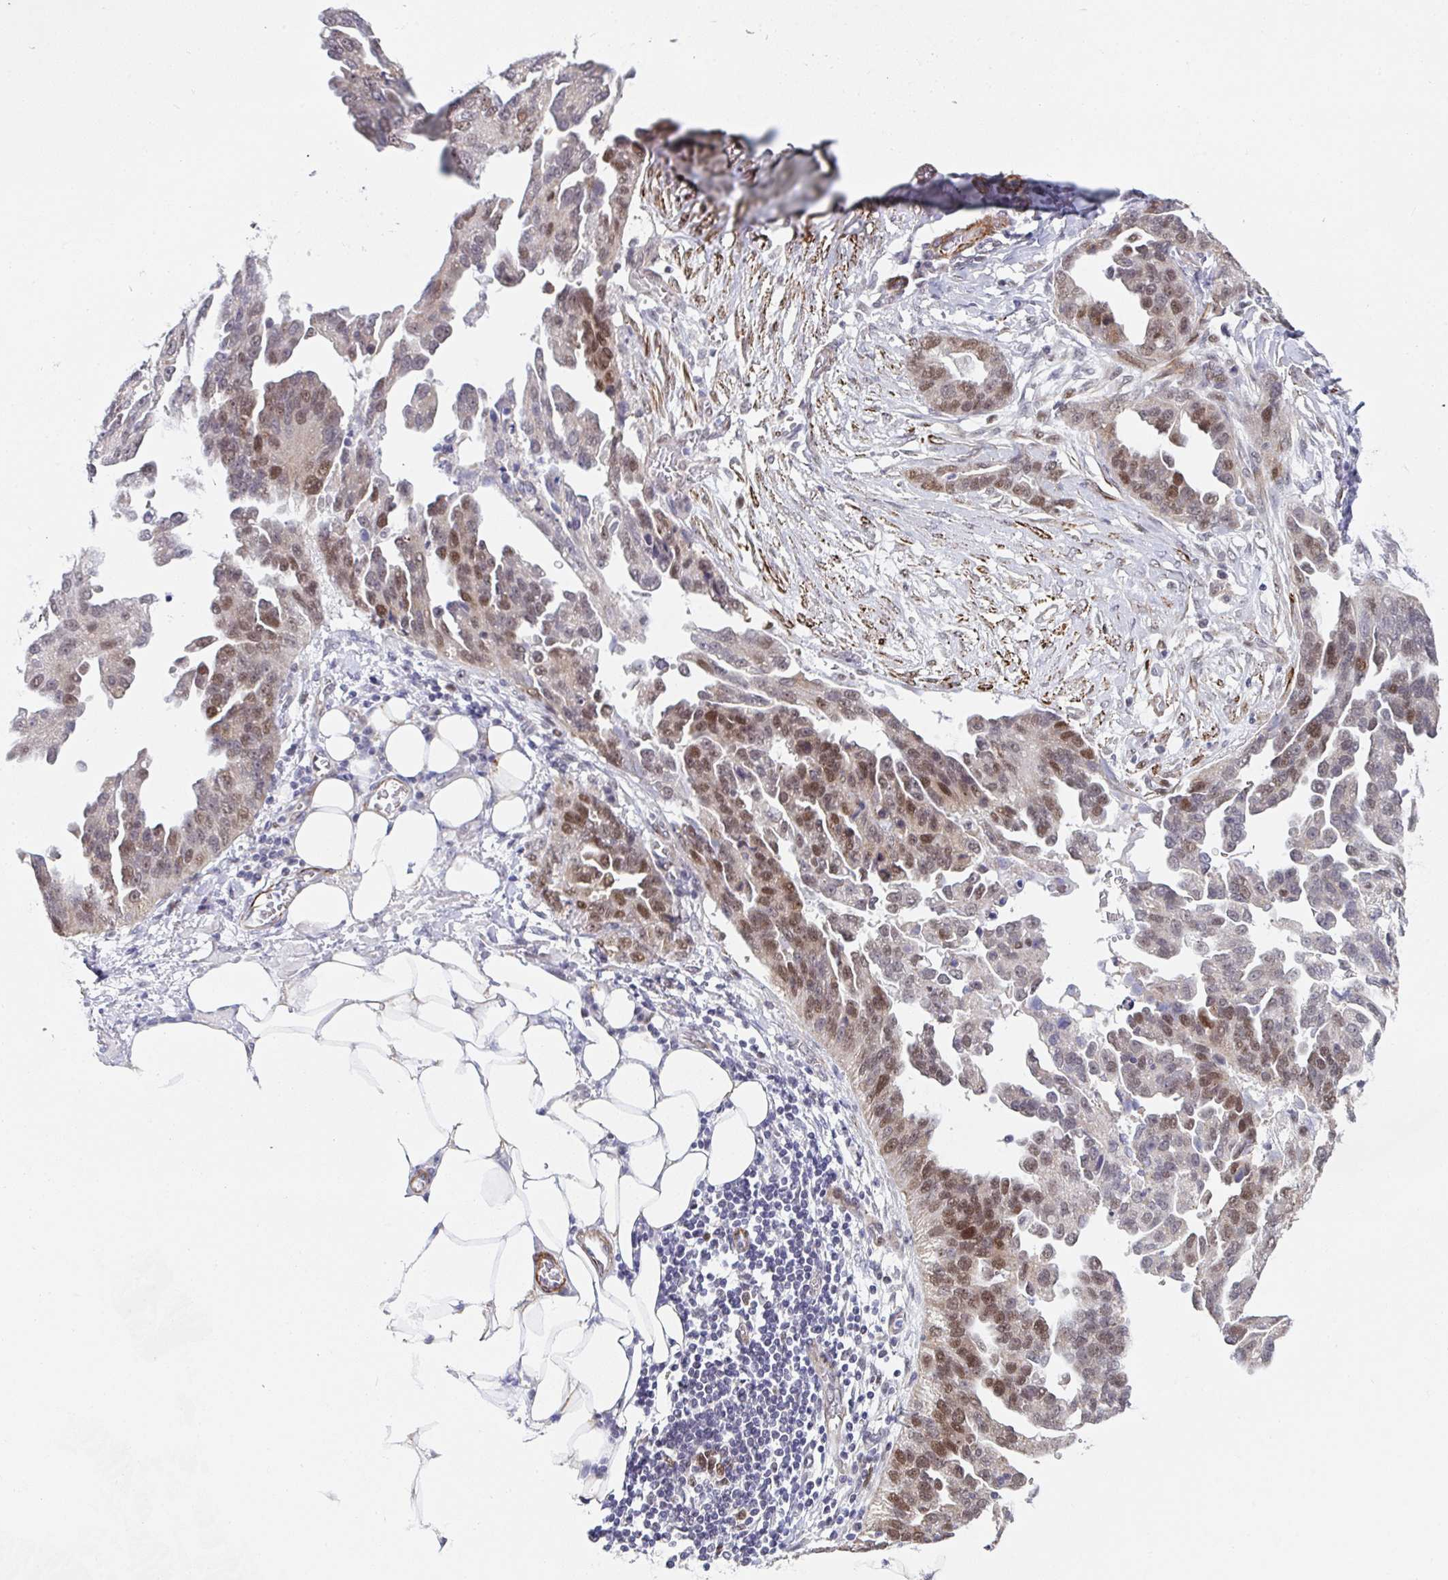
{"staining": {"intensity": "moderate", "quantity": ">75%", "location": "nuclear"}, "tissue": "ovarian cancer", "cell_type": "Tumor cells", "image_type": "cancer", "snomed": [{"axis": "morphology", "description": "Cystadenocarcinoma, serous, NOS"}, {"axis": "topography", "description": "Ovary"}], "caption": "Protein analysis of ovarian cancer tissue shows moderate nuclear positivity in about >75% of tumor cells.", "gene": "GINS2", "patient": {"sex": "female", "age": 75}}